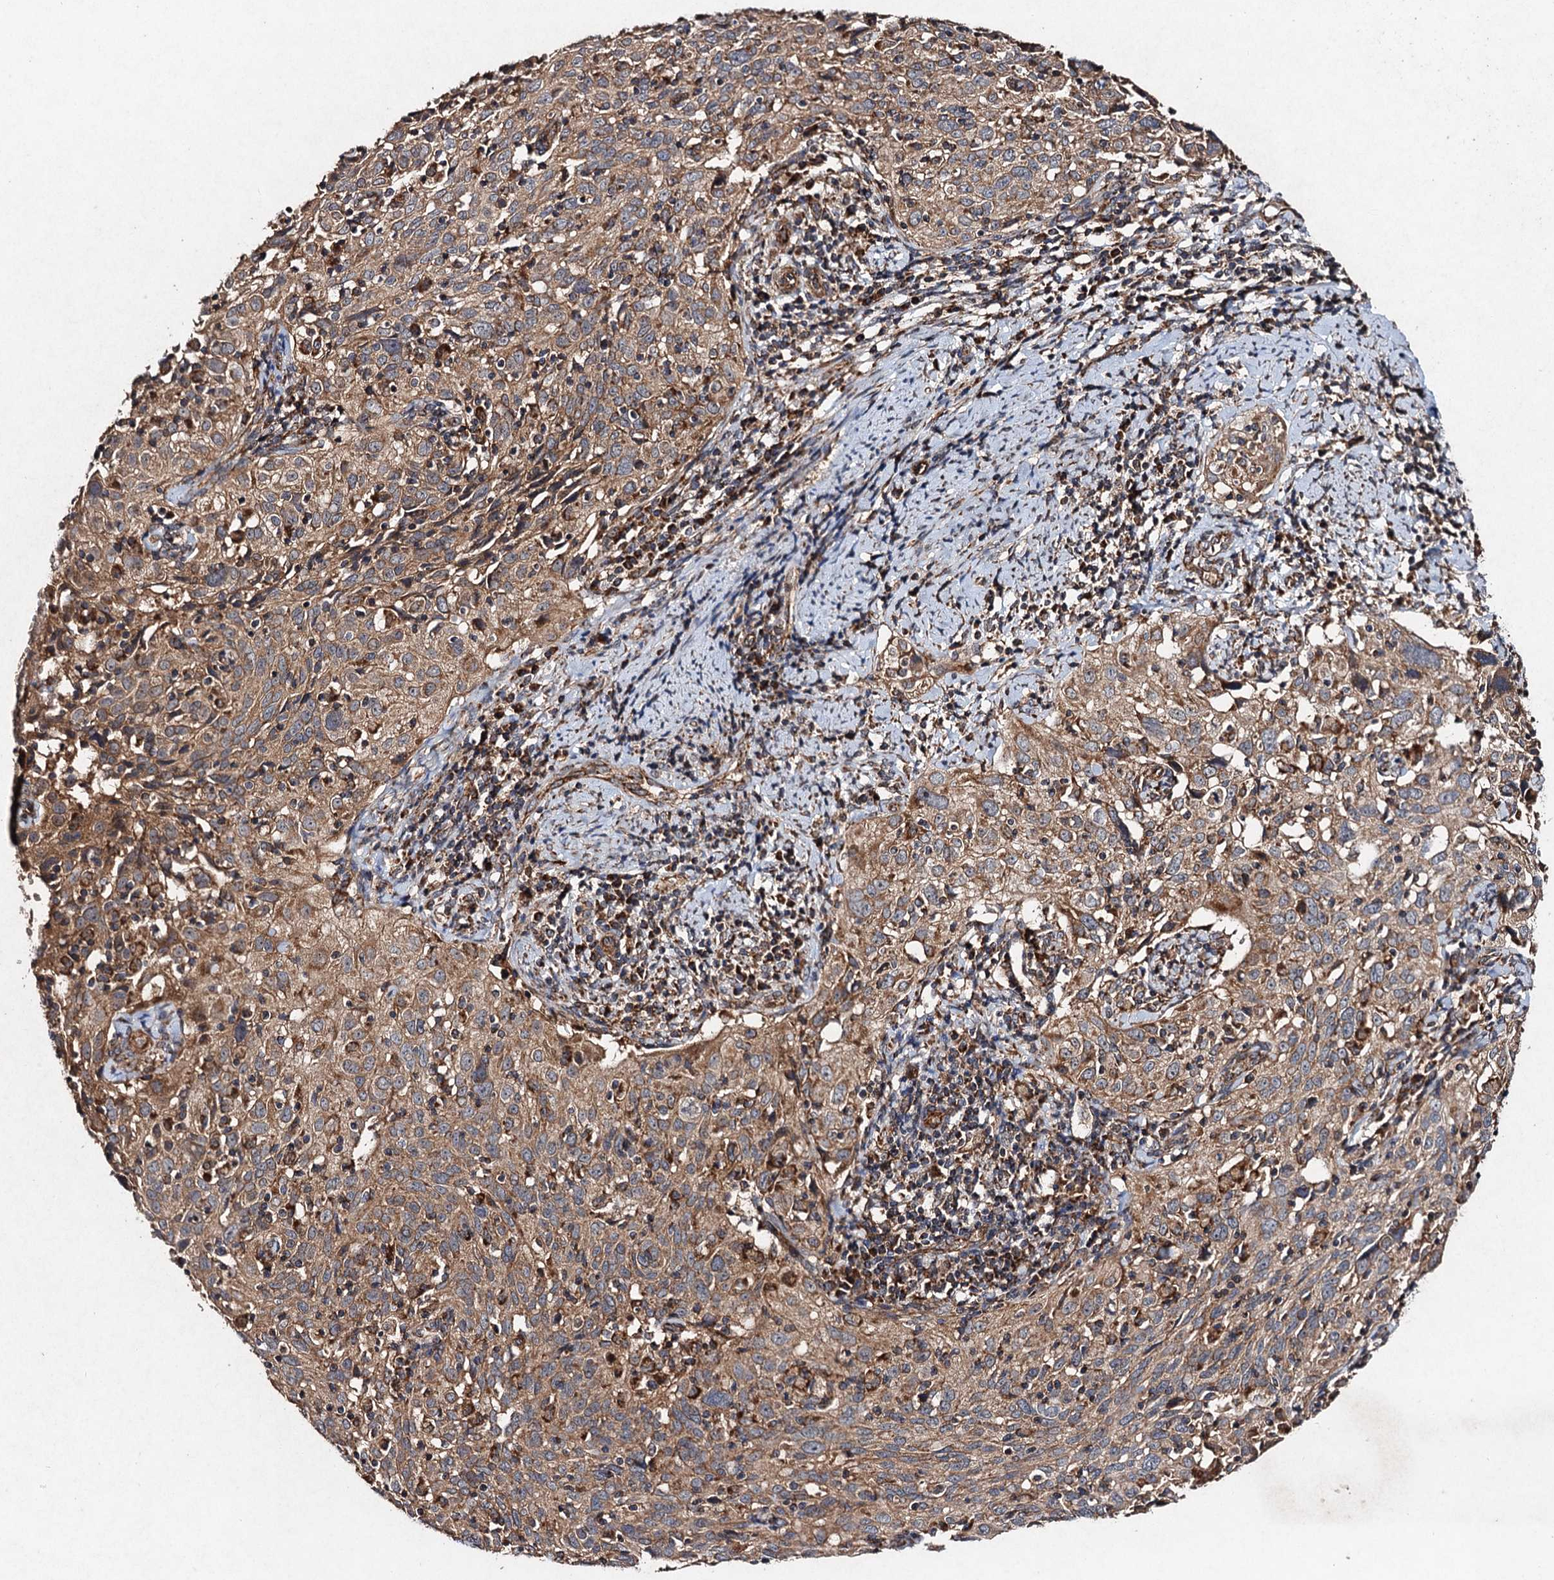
{"staining": {"intensity": "moderate", "quantity": ">75%", "location": "cytoplasmic/membranous"}, "tissue": "cervical cancer", "cell_type": "Tumor cells", "image_type": "cancer", "snomed": [{"axis": "morphology", "description": "Squamous cell carcinoma, NOS"}, {"axis": "topography", "description": "Cervix"}], "caption": "Squamous cell carcinoma (cervical) tissue demonstrates moderate cytoplasmic/membranous expression in approximately >75% of tumor cells The staining was performed using DAB (3,3'-diaminobenzidine) to visualize the protein expression in brown, while the nuclei were stained in blue with hematoxylin (Magnification: 20x).", "gene": "NDUFA13", "patient": {"sex": "female", "age": 31}}